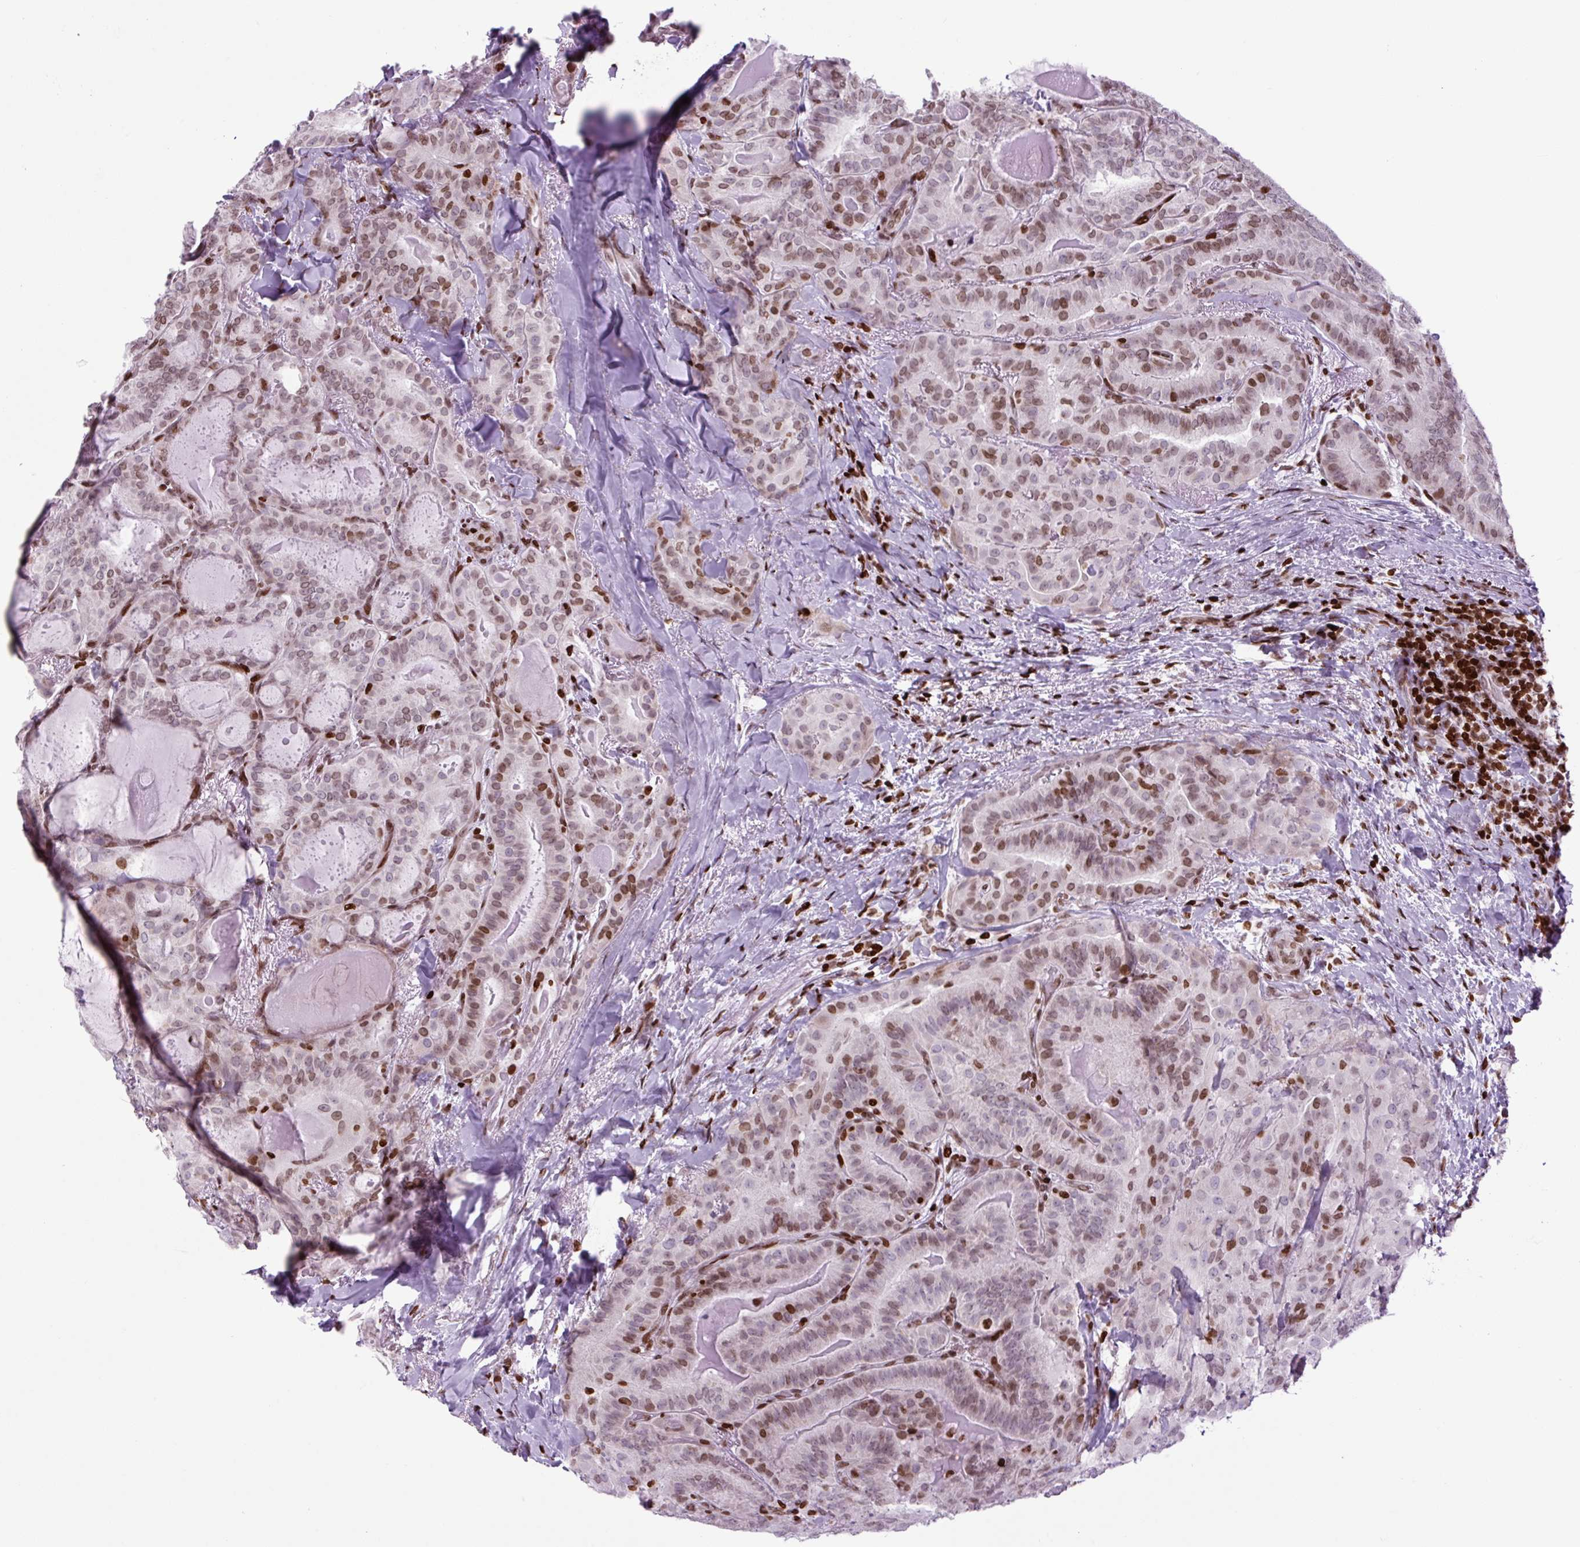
{"staining": {"intensity": "moderate", "quantity": "25%-75%", "location": "nuclear"}, "tissue": "thyroid cancer", "cell_type": "Tumor cells", "image_type": "cancer", "snomed": [{"axis": "morphology", "description": "Papillary adenocarcinoma, NOS"}, {"axis": "topography", "description": "Thyroid gland"}], "caption": "A histopathology image of human thyroid papillary adenocarcinoma stained for a protein exhibits moderate nuclear brown staining in tumor cells.", "gene": "H1-3", "patient": {"sex": "female", "age": 68}}